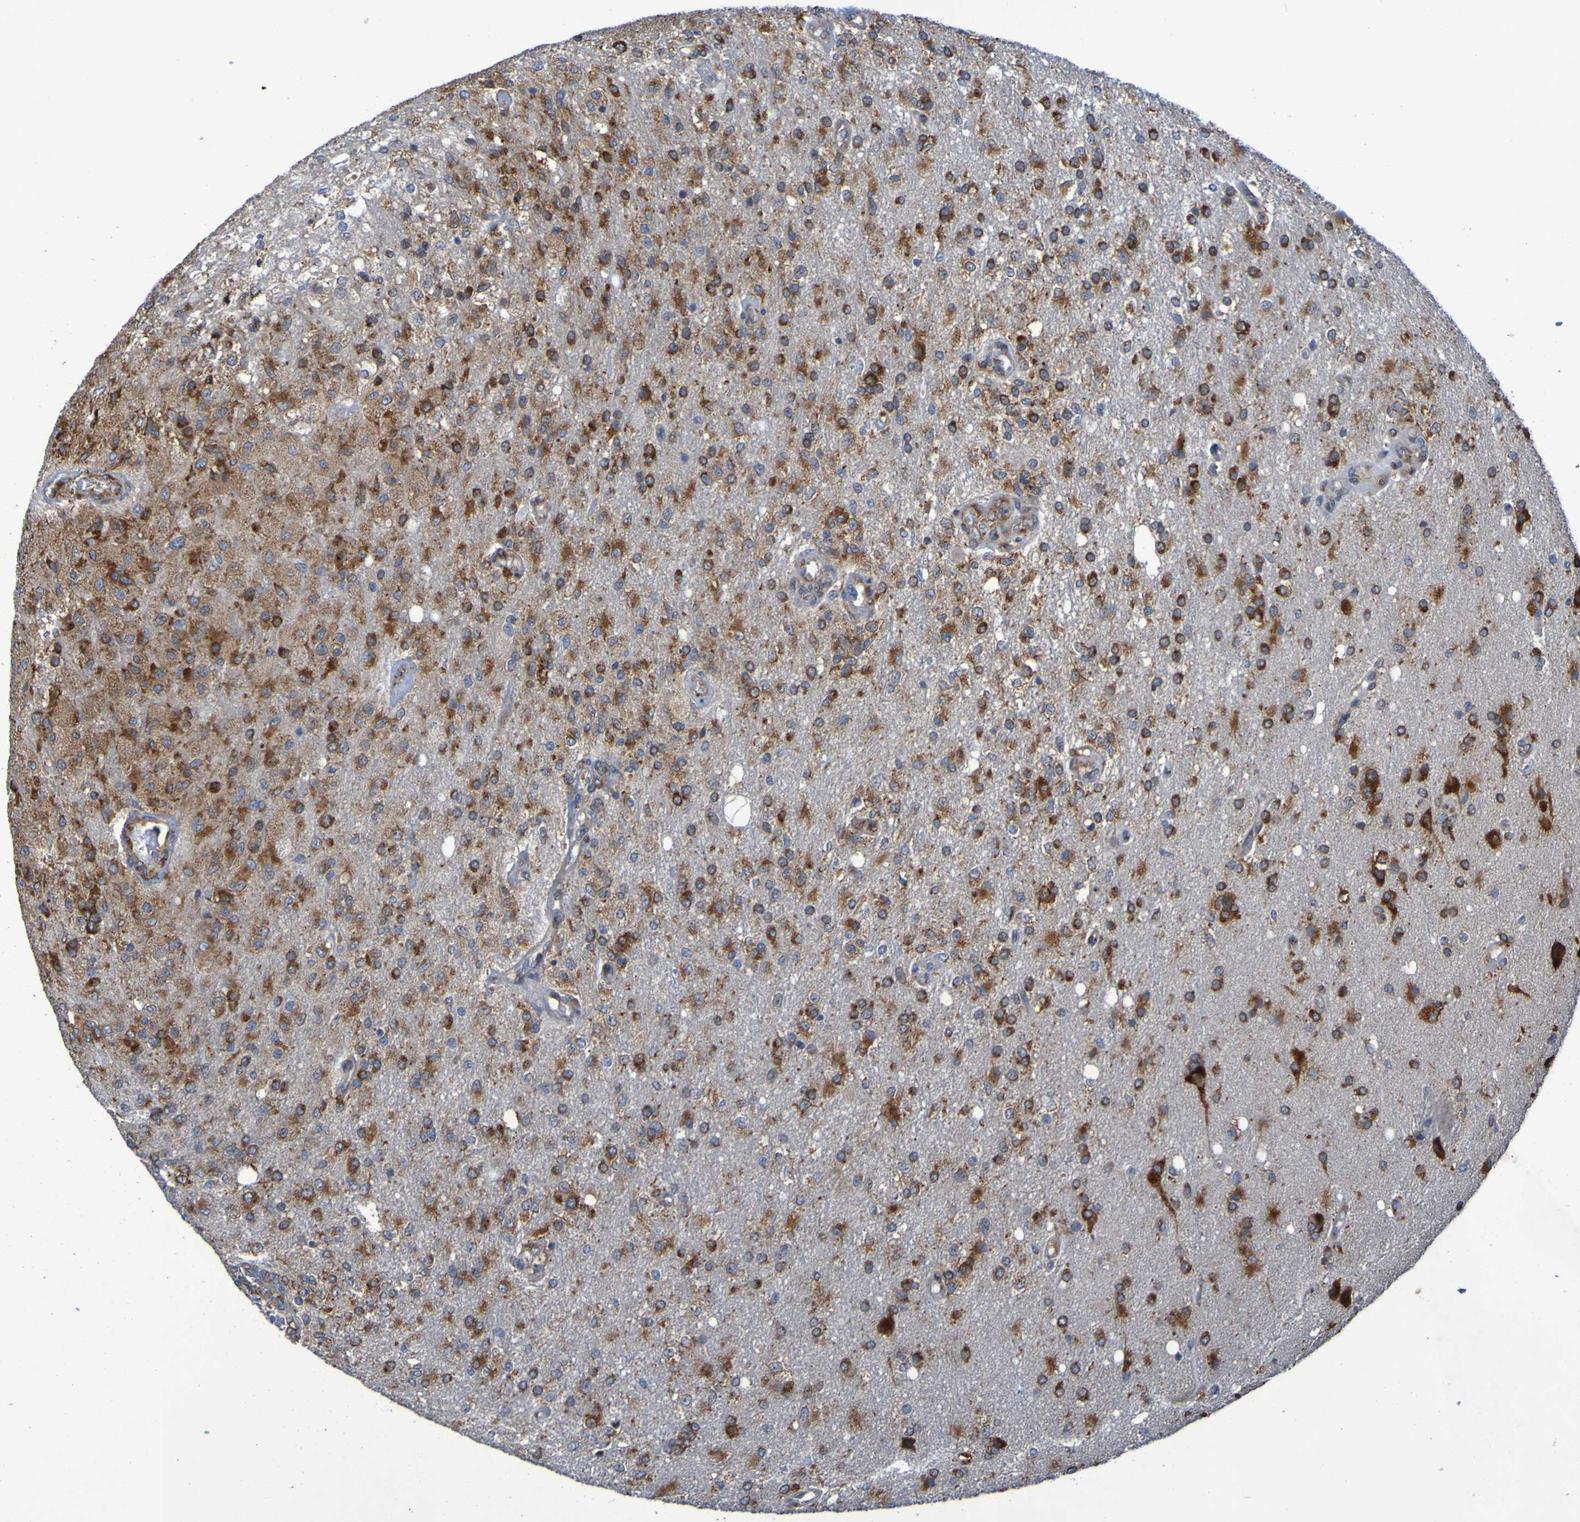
{"staining": {"intensity": "strong", "quantity": ">75%", "location": "cytoplasmic/membranous"}, "tissue": "glioma", "cell_type": "Tumor cells", "image_type": "cancer", "snomed": [{"axis": "morphology", "description": "Normal tissue, NOS"}, {"axis": "morphology", "description": "Glioma, malignant, High grade"}, {"axis": "topography", "description": "Cerebral cortex"}], "caption": "Human glioma stained with a brown dye displays strong cytoplasmic/membranous positive positivity in about >75% of tumor cells.", "gene": "FKBP3", "patient": {"sex": "male", "age": 77}}